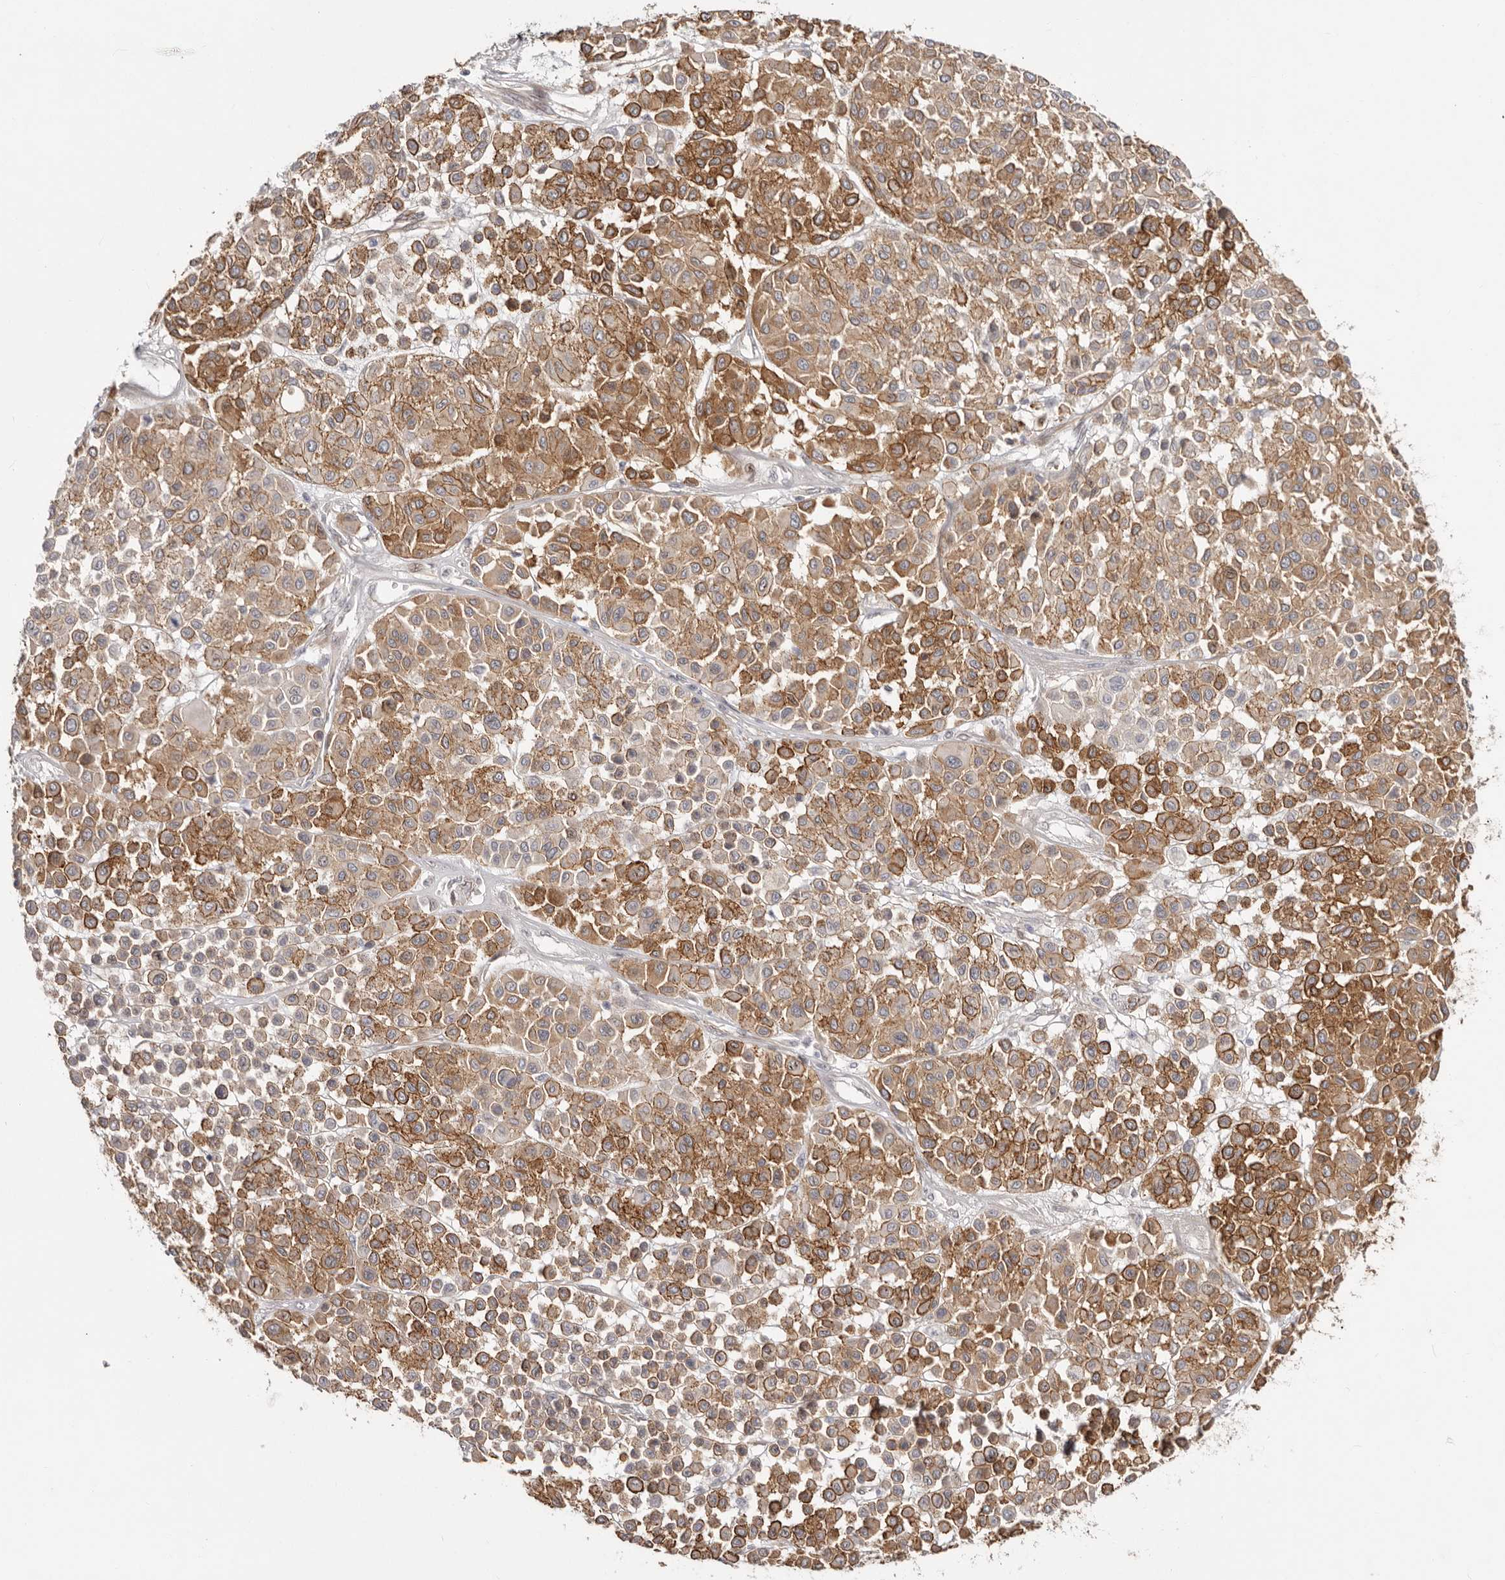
{"staining": {"intensity": "moderate", "quantity": ">75%", "location": "cytoplasmic/membranous"}, "tissue": "melanoma", "cell_type": "Tumor cells", "image_type": "cancer", "snomed": [{"axis": "morphology", "description": "Malignant melanoma, Metastatic site"}, {"axis": "topography", "description": "Soft tissue"}], "caption": "A high-resolution image shows IHC staining of malignant melanoma (metastatic site), which demonstrates moderate cytoplasmic/membranous expression in approximately >75% of tumor cells. The protein of interest is stained brown, and the nuclei are stained in blue (DAB IHC with brightfield microscopy, high magnification).", "gene": "SZT2", "patient": {"sex": "male", "age": 41}}